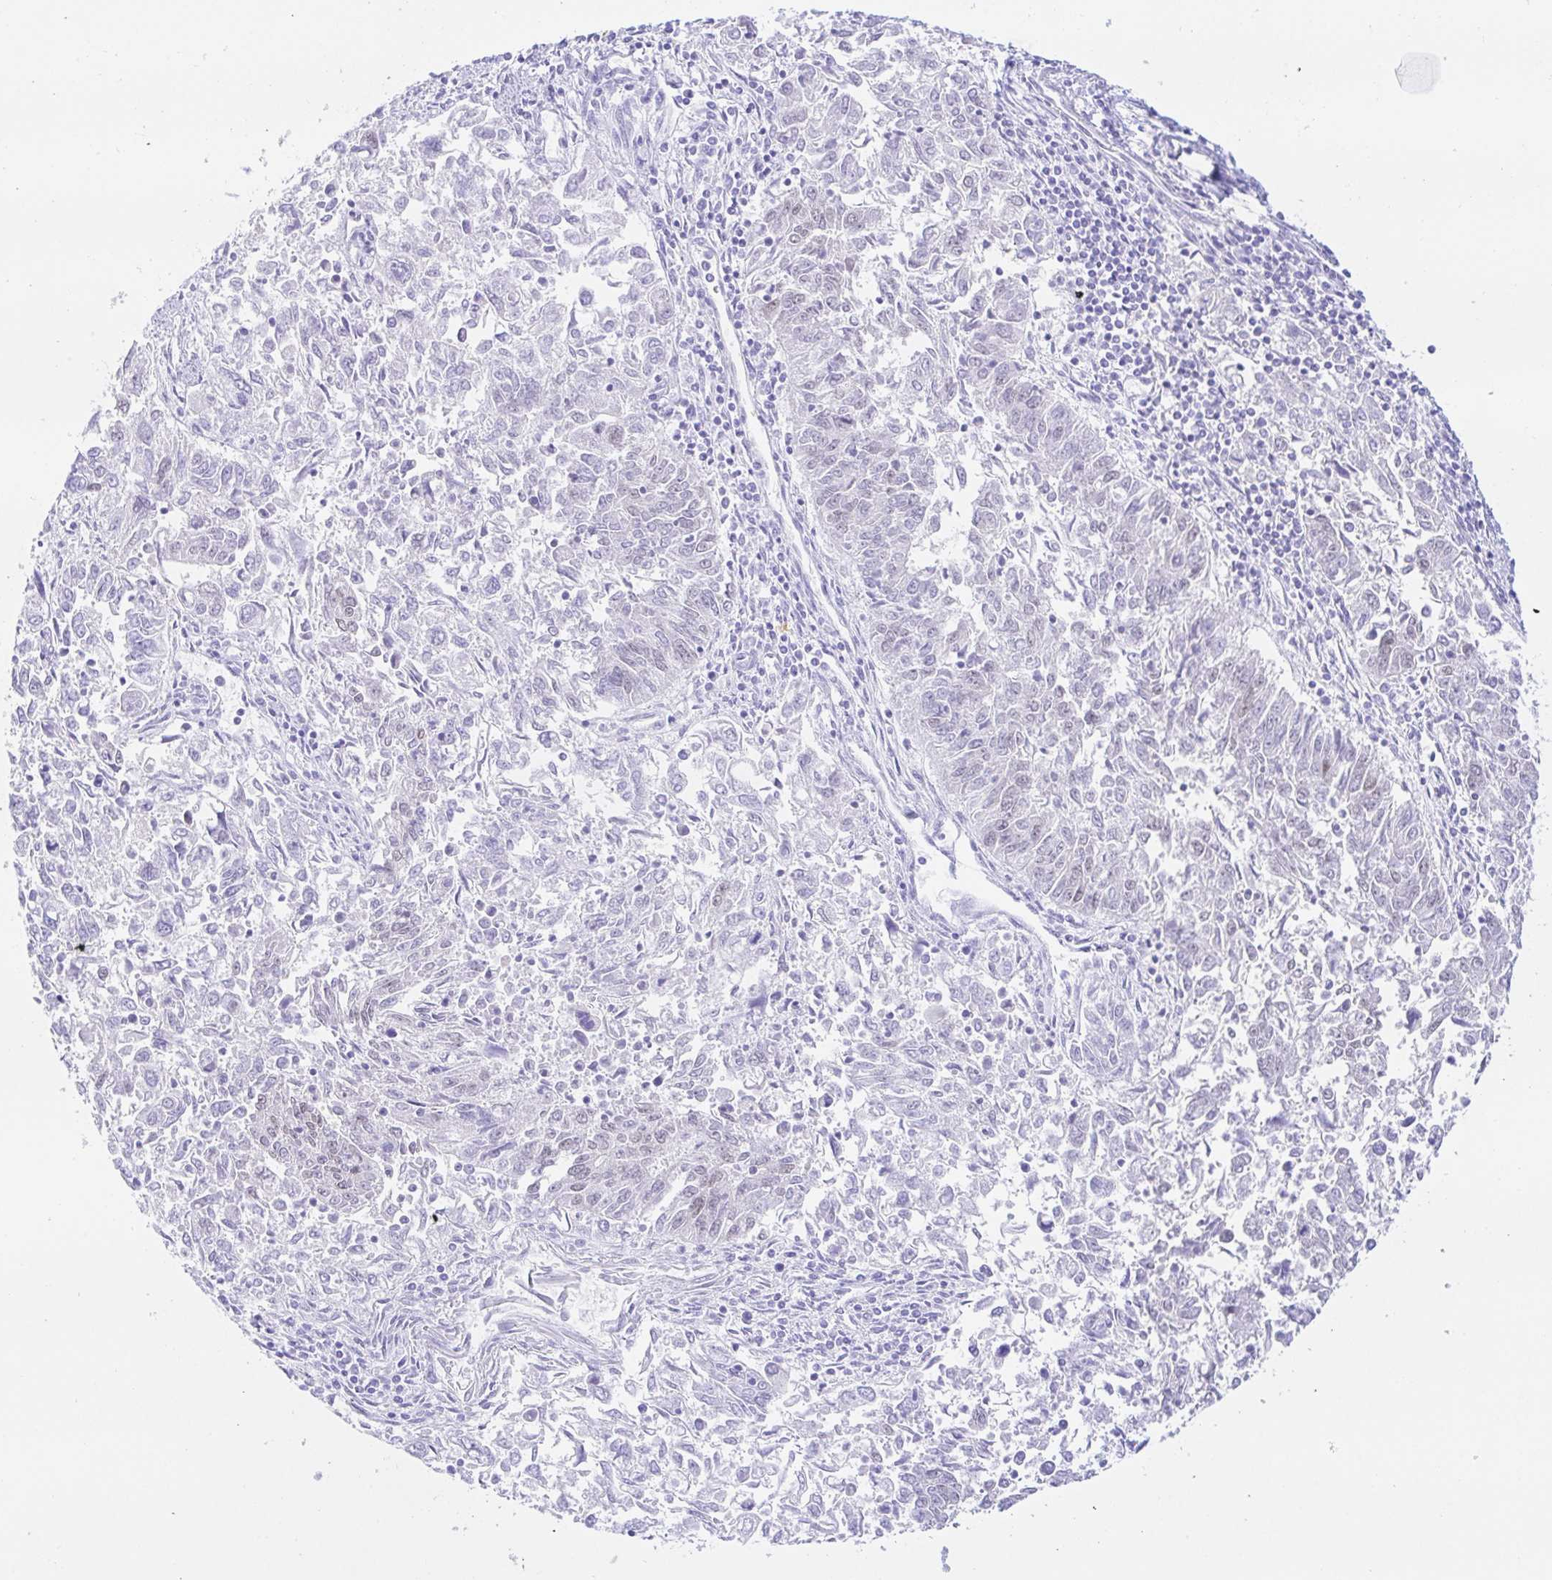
{"staining": {"intensity": "negative", "quantity": "none", "location": "none"}, "tissue": "endometrial cancer", "cell_type": "Tumor cells", "image_type": "cancer", "snomed": [{"axis": "morphology", "description": "Adenocarcinoma, NOS"}, {"axis": "topography", "description": "Endometrium"}], "caption": "The histopathology image displays no significant expression in tumor cells of endometrial adenocarcinoma. The staining was performed using DAB (3,3'-diaminobenzidine) to visualize the protein expression in brown, while the nuclei were stained in blue with hematoxylin (Magnification: 20x).", "gene": "PAX8", "patient": {"sex": "female", "age": 42}}